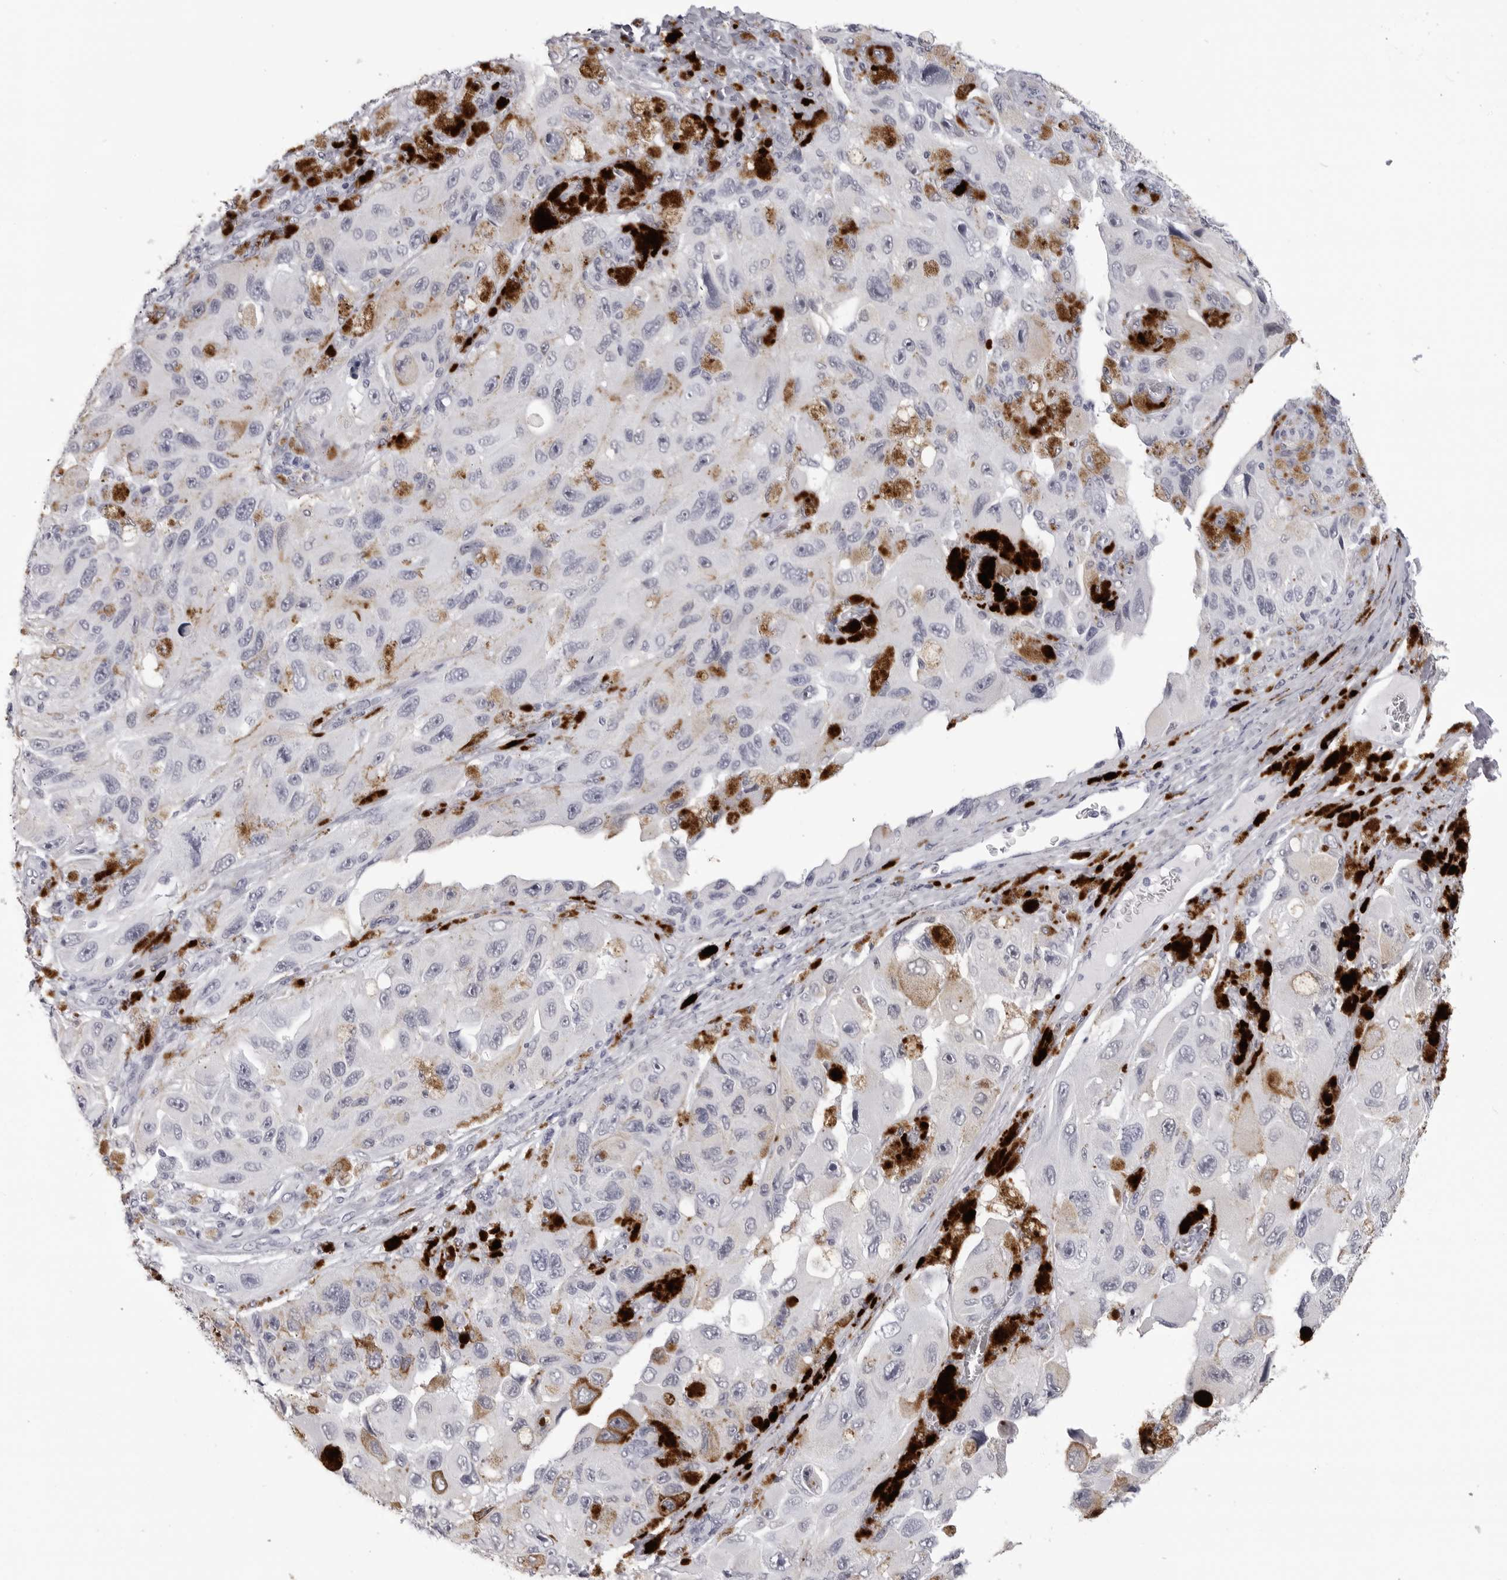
{"staining": {"intensity": "negative", "quantity": "none", "location": "none"}, "tissue": "melanoma", "cell_type": "Tumor cells", "image_type": "cancer", "snomed": [{"axis": "morphology", "description": "Malignant melanoma, NOS"}, {"axis": "topography", "description": "Skin"}], "caption": "DAB (3,3'-diaminobenzidine) immunohistochemical staining of malignant melanoma displays no significant positivity in tumor cells.", "gene": "LGALS4", "patient": {"sex": "female", "age": 73}}